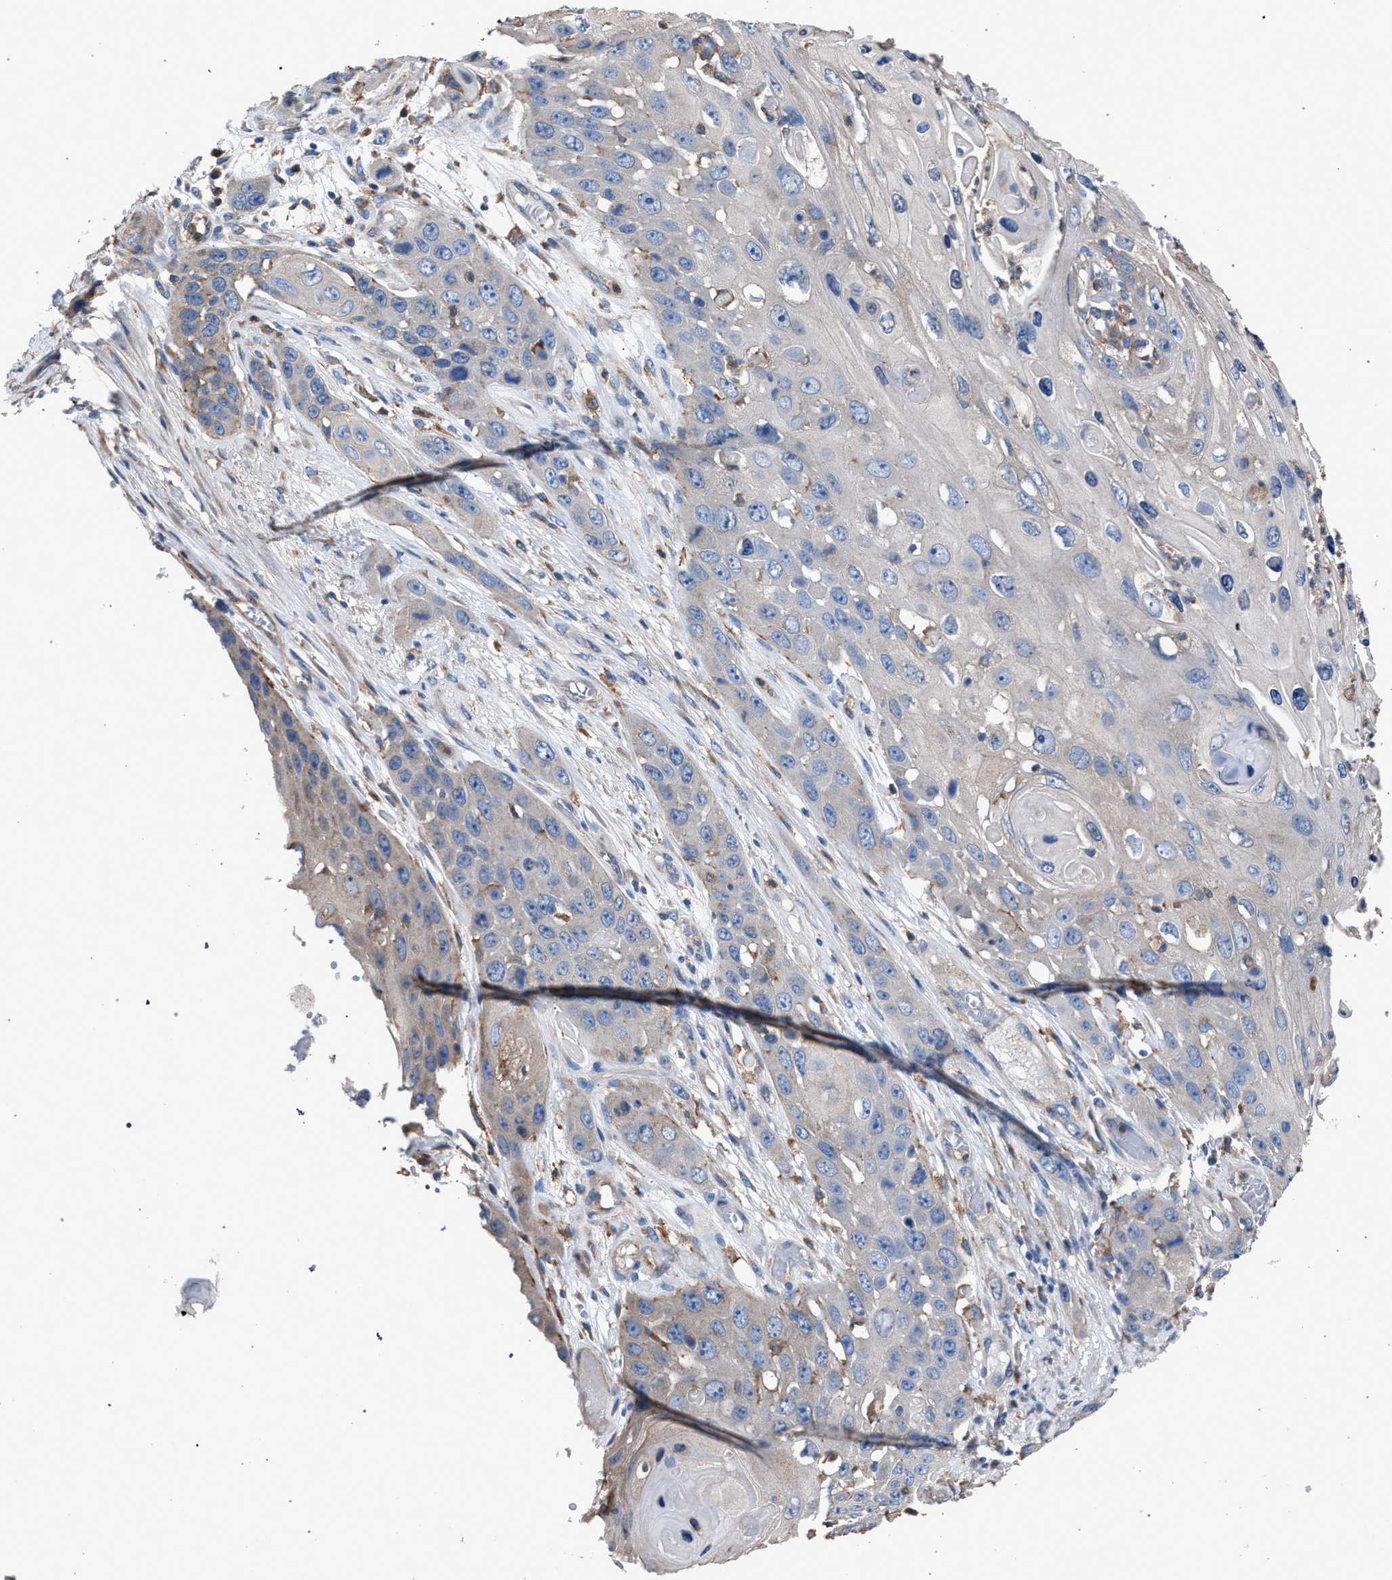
{"staining": {"intensity": "weak", "quantity": "<25%", "location": "cytoplasmic/membranous"}, "tissue": "skin cancer", "cell_type": "Tumor cells", "image_type": "cancer", "snomed": [{"axis": "morphology", "description": "Squamous cell carcinoma, NOS"}, {"axis": "topography", "description": "Skin"}], "caption": "Tumor cells show no significant protein expression in skin cancer (squamous cell carcinoma).", "gene": "ATP6V0A1", "patient": {"sex": "male", "age": 55}}